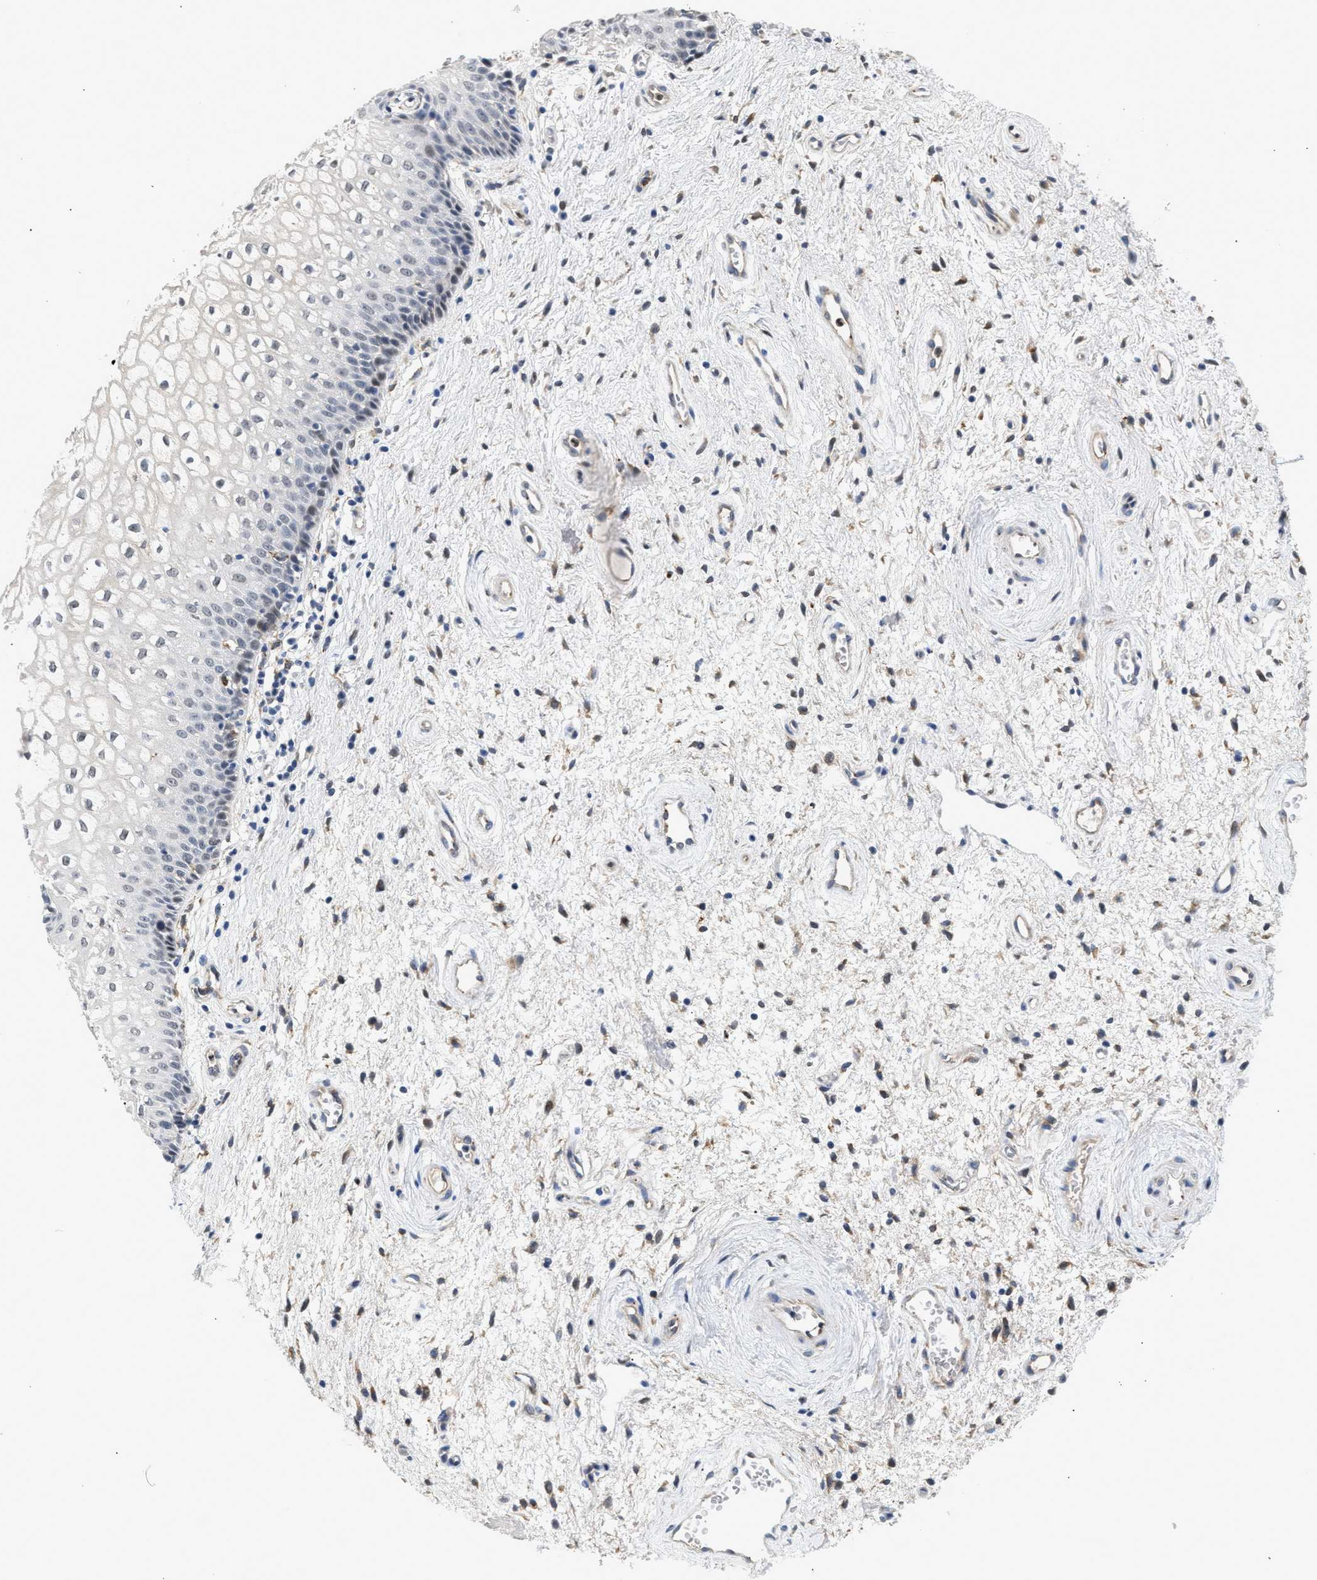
{"staining": {"intensity": "weak", "quantity": "25%-75%", "location": "nuclear"}, "tissue": "vagina", "cell_type": "Squamous epithelial cells", "image_type": "normal", "snomed": [{"axis": "morphology", "description": "Normal tissue, NOS"}, {"axis": "topography", "description": "Vagina"}], "caption": "About 25%-75% of squamous epithelial cells in unremarkable human vagina display weak nuclear protein staining as visualized by brown immunohistochemical staining.", "gene": "PPM1L", "patient": {"sex": "female", "age": 34}}